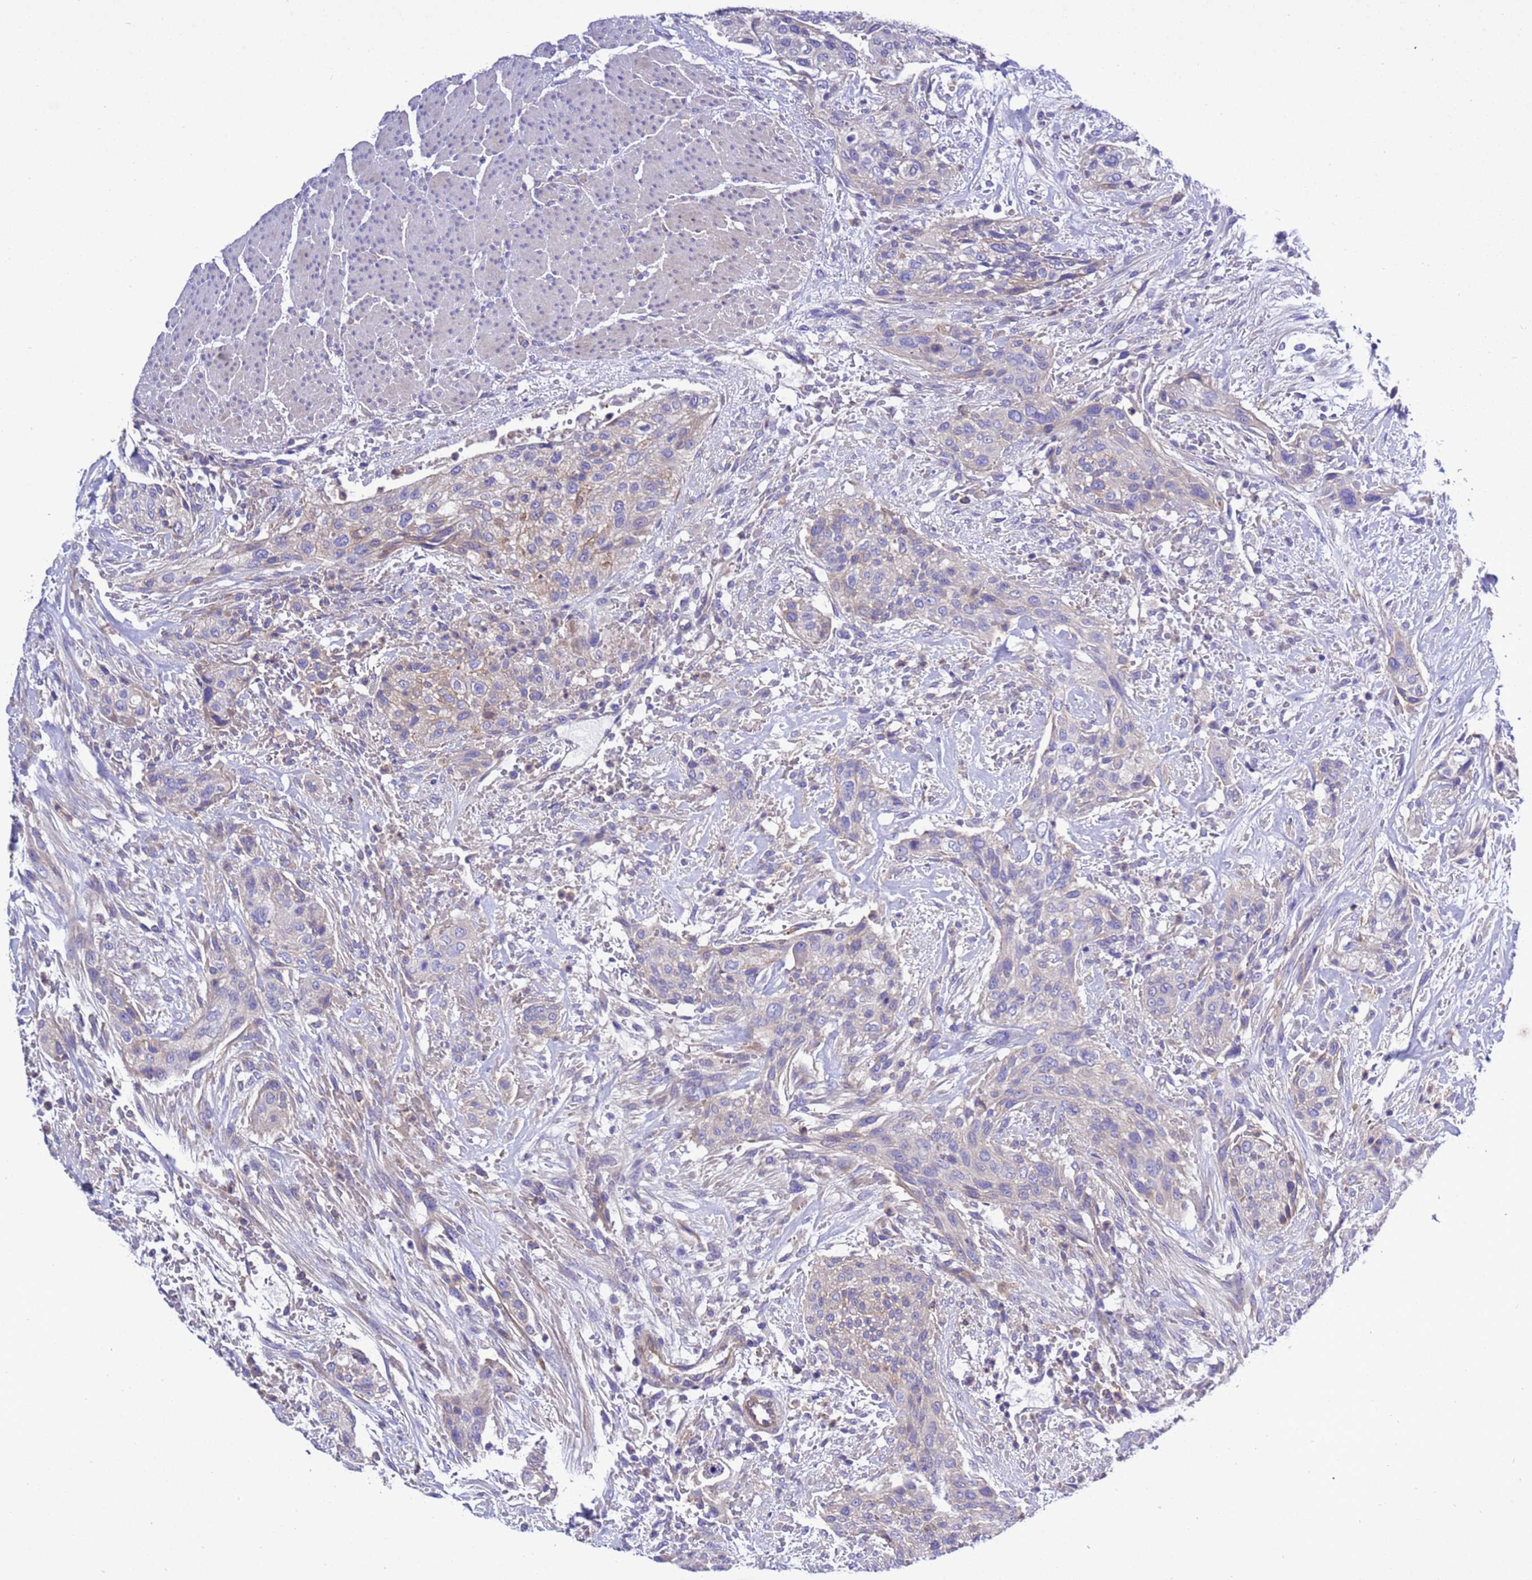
{"staining": {"intensity": "negative", "quantity": "none", "location": "none"}, "tissue": "urothelial cancer", "cell_type": "Tumor cells", "image_type": "cancer", "snomed": [{"axis": "morphology", "description": "Urothelial carcinoma, High grade"}, {"axis": "topography", "description": "Urinary bladder"}], "caption": "IHC of urothelial cancer shows no positivity in tumor cells.", "gene": "KICS2", "patient": {"sex": "male", "age": 35}}